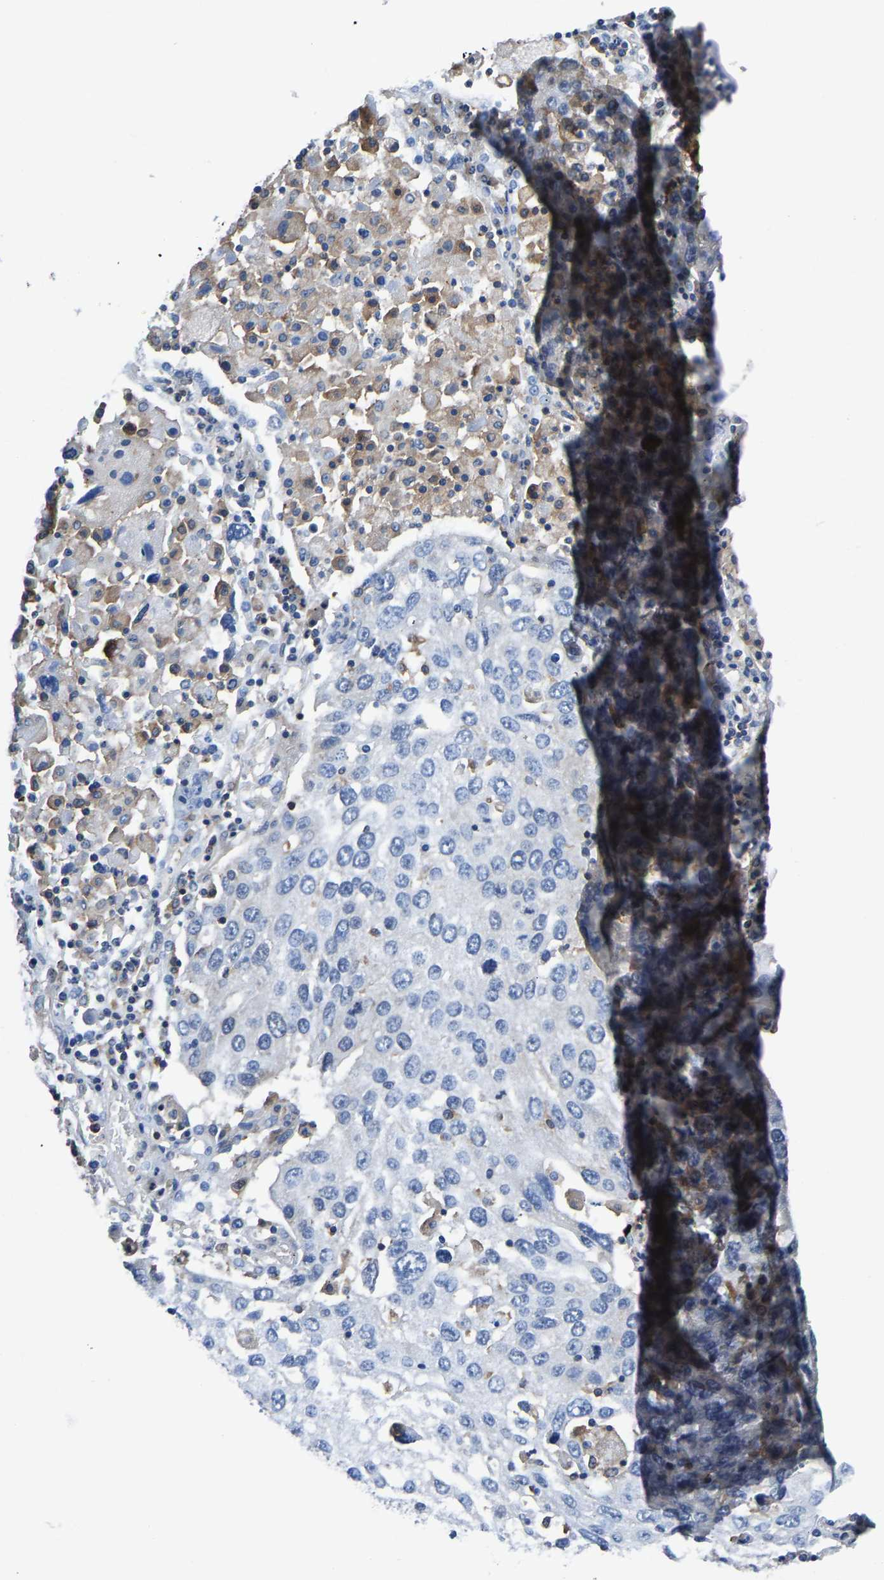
{"staining": {"intensity": "negative", "quantity": "none", "location": "none"}, "tissue": "lung cancer", "cell_type": "Tumor cells", "image_type": "cancer", "snomed": [{"axis": "morphology", "description": "Squamous cell carcinoma, NOS"}, {"axis": "topography", "description": "Lung"}], "caption": "Squamous cell carcinoma (lung) was stained to show a protein in brown. There is no significant positivity in tumor cells. (Brightfield microscopy of DAB IHC at high magnification).", "gene": "PRKAR1A", "patient": {"sex": "male", "age": 65}}